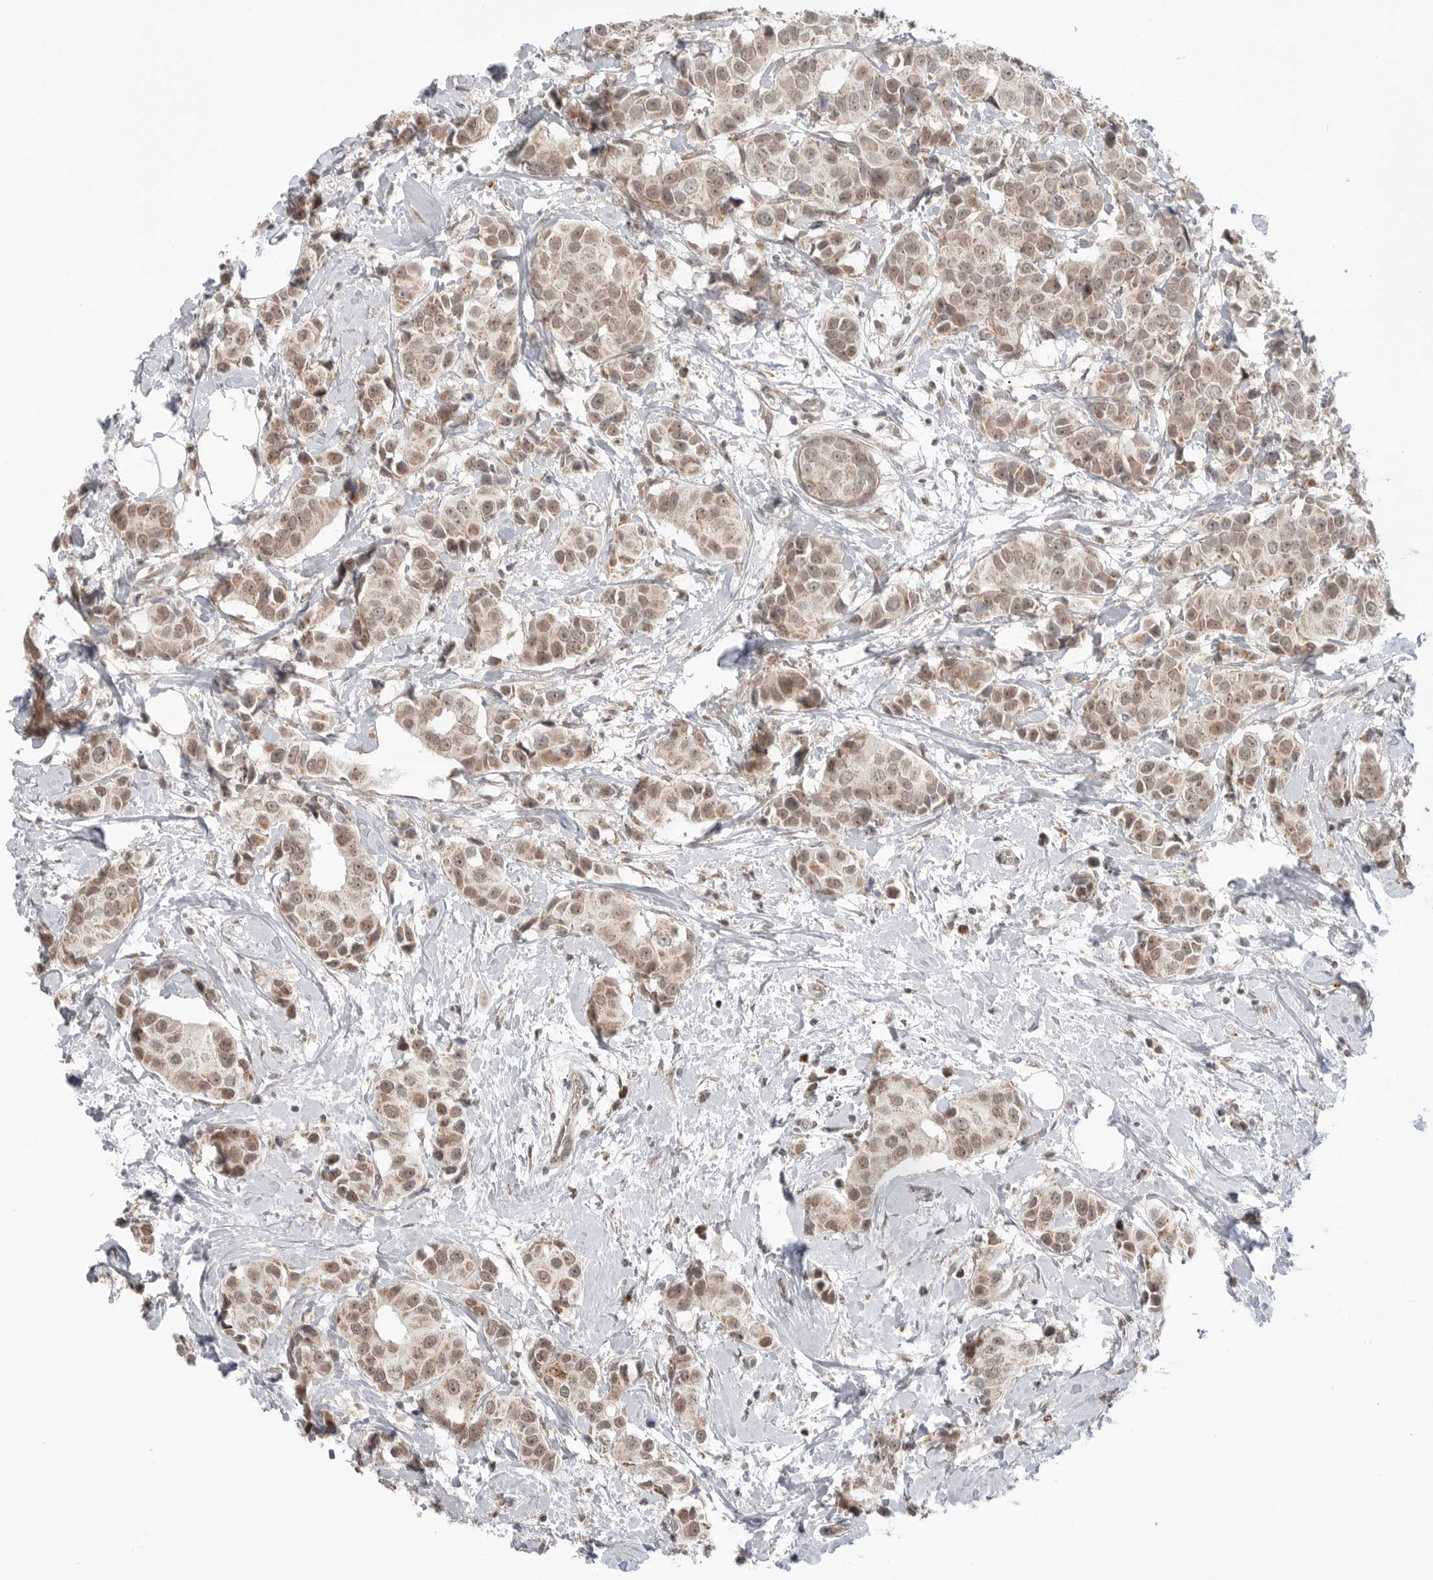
{"staining": {"intensity": "weak", "quantity": ">75%", "location": "cytoplasmic/membranous,nuclear"}, "tissue": "breast cancer", "cell_type": "Tumor cells", "image_type": "cancer", "snomed": [{"axis": "morphology", "description": "Normal tissue, NOS"}, {"axis": "morphology", "description": "Duct carcinoma"}, {"axis": "topography", "description": "Breast"}], "caption": "Breast cancer (intraductal carcinoma) was stained to show a protein in brown. There is low levels of weak cytoplasmic/membranous and nuclear expression in about >75% of tumor cells.", "gene": "KALRN", "patient": {"sex": "female", "age": 39}}